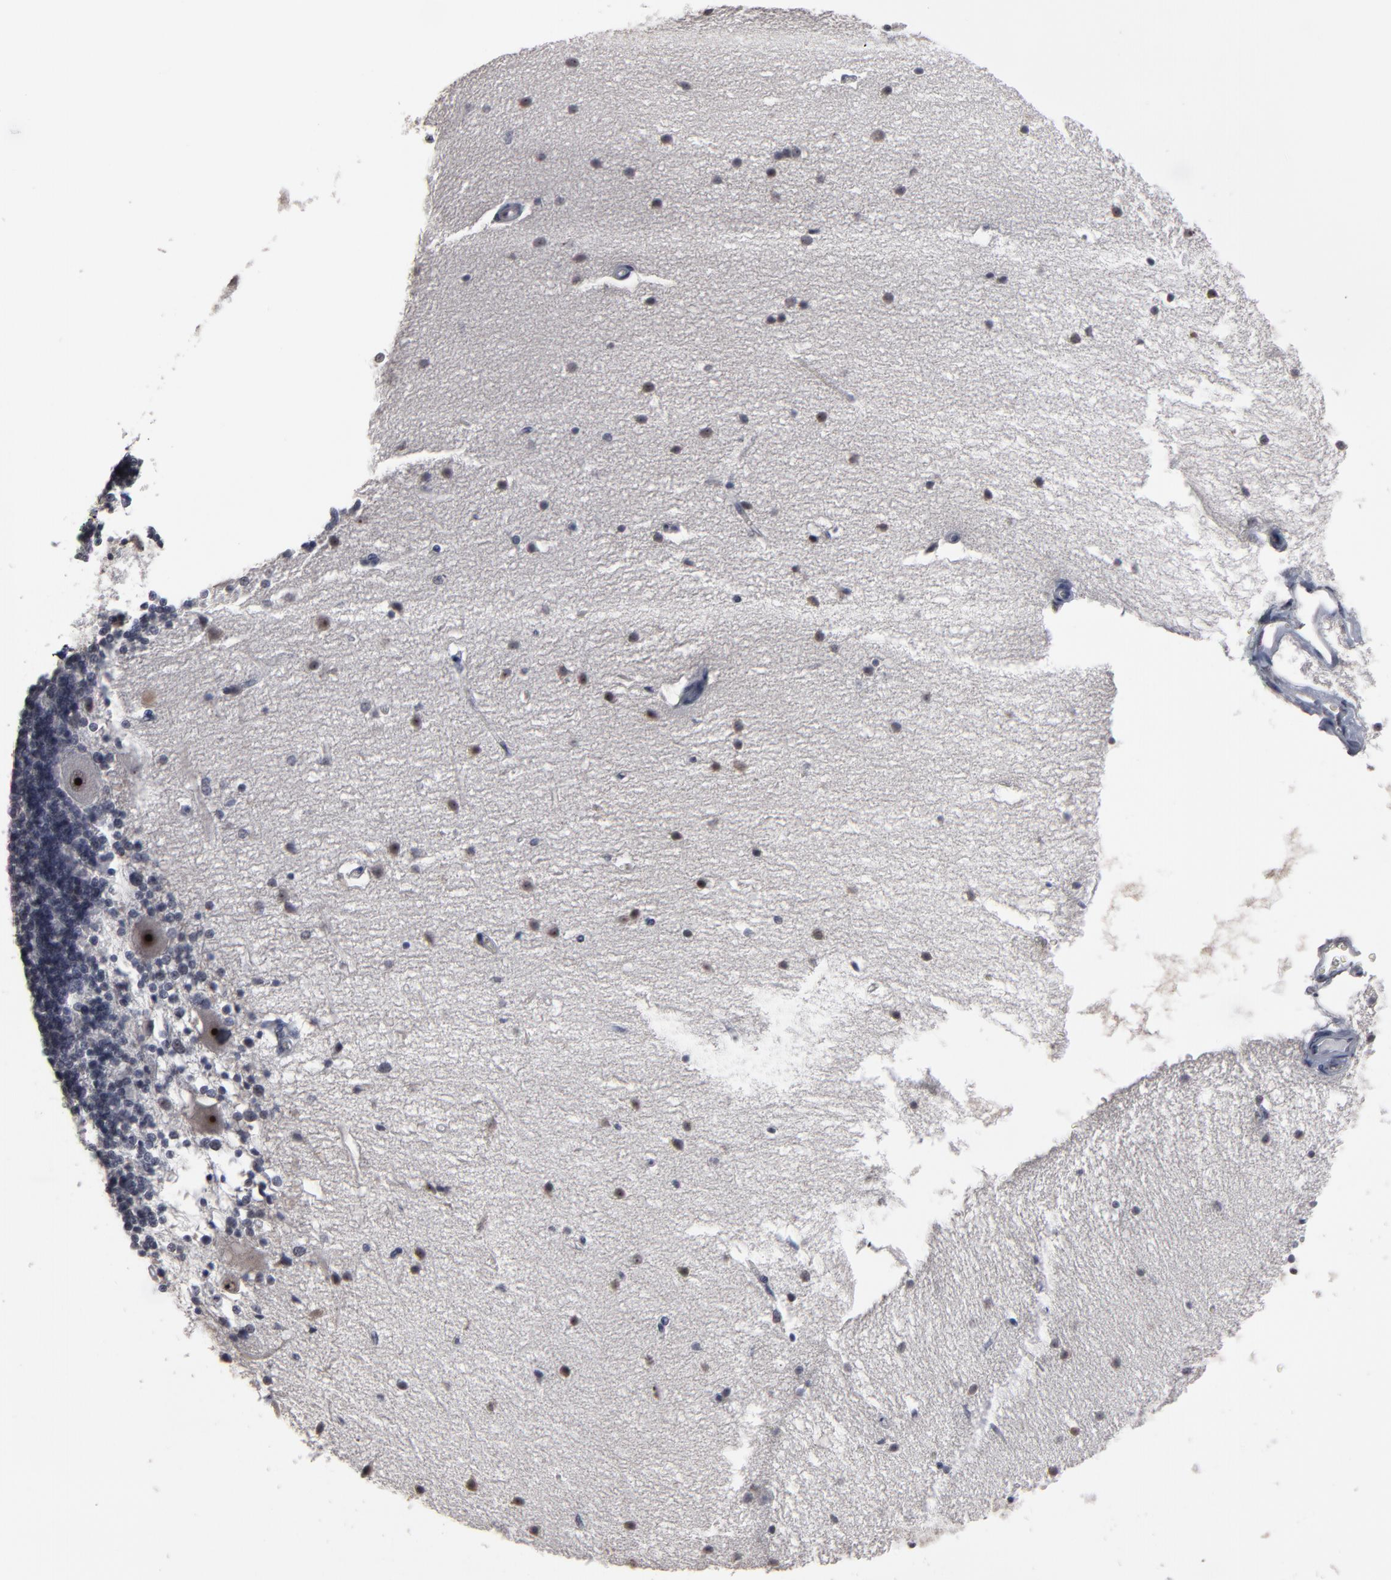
{"staining": {"intensity": "negative", "quantity": "none", "location": "none"}, "tissue": "cerebellum", "cell_type": "Cells in granular layer", "image_type": "normal", "snomed": [{"axis": "morphology", "description": "Normal tissue, NOS"}, {"axis": "topography", "description": "Cerebellum"}], "caption": "An immunohistochemistry histopathology image of unremarkable cerebellum is shown. There is no staining in cells in granular layer of cerebellum.", "gene": "SSRP1", "patient": {"sex": "female", "age": 54}}